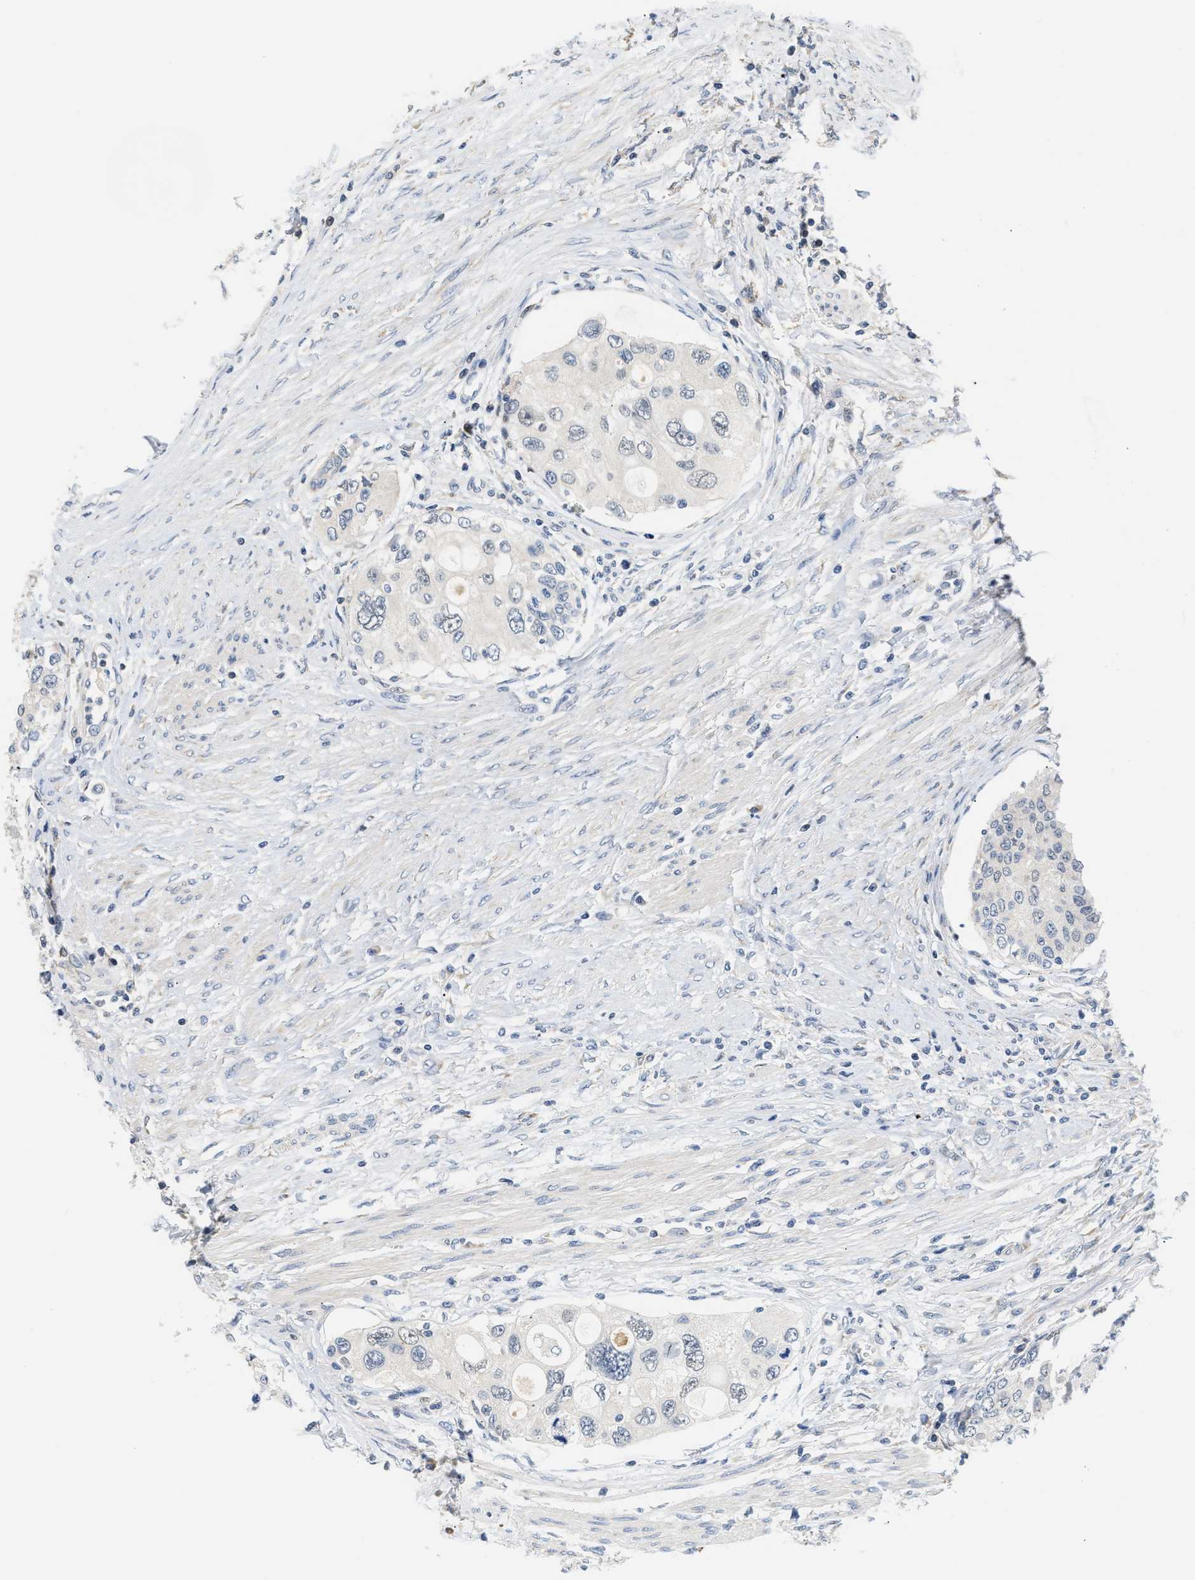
{"staining": {"intensity": "negative", "quantity": "none", "location": "none"}, "tissue": "urothelial cancer", "cell_type": "Tumor cells", "image_type": "cancer", "snomed": [{"axis": "morphology", "description": "Urothelial carcinoma, High grade"}, {"axis": "topography", "description": "Urinary bladder"}], "caption": "This is a image of immunohistochemistry staining of high-grade urothelial carcinoma, which shows no staining in tumor cells.", "gene": "TNIP2", "patient": {"sex": "female", "age": 56}}